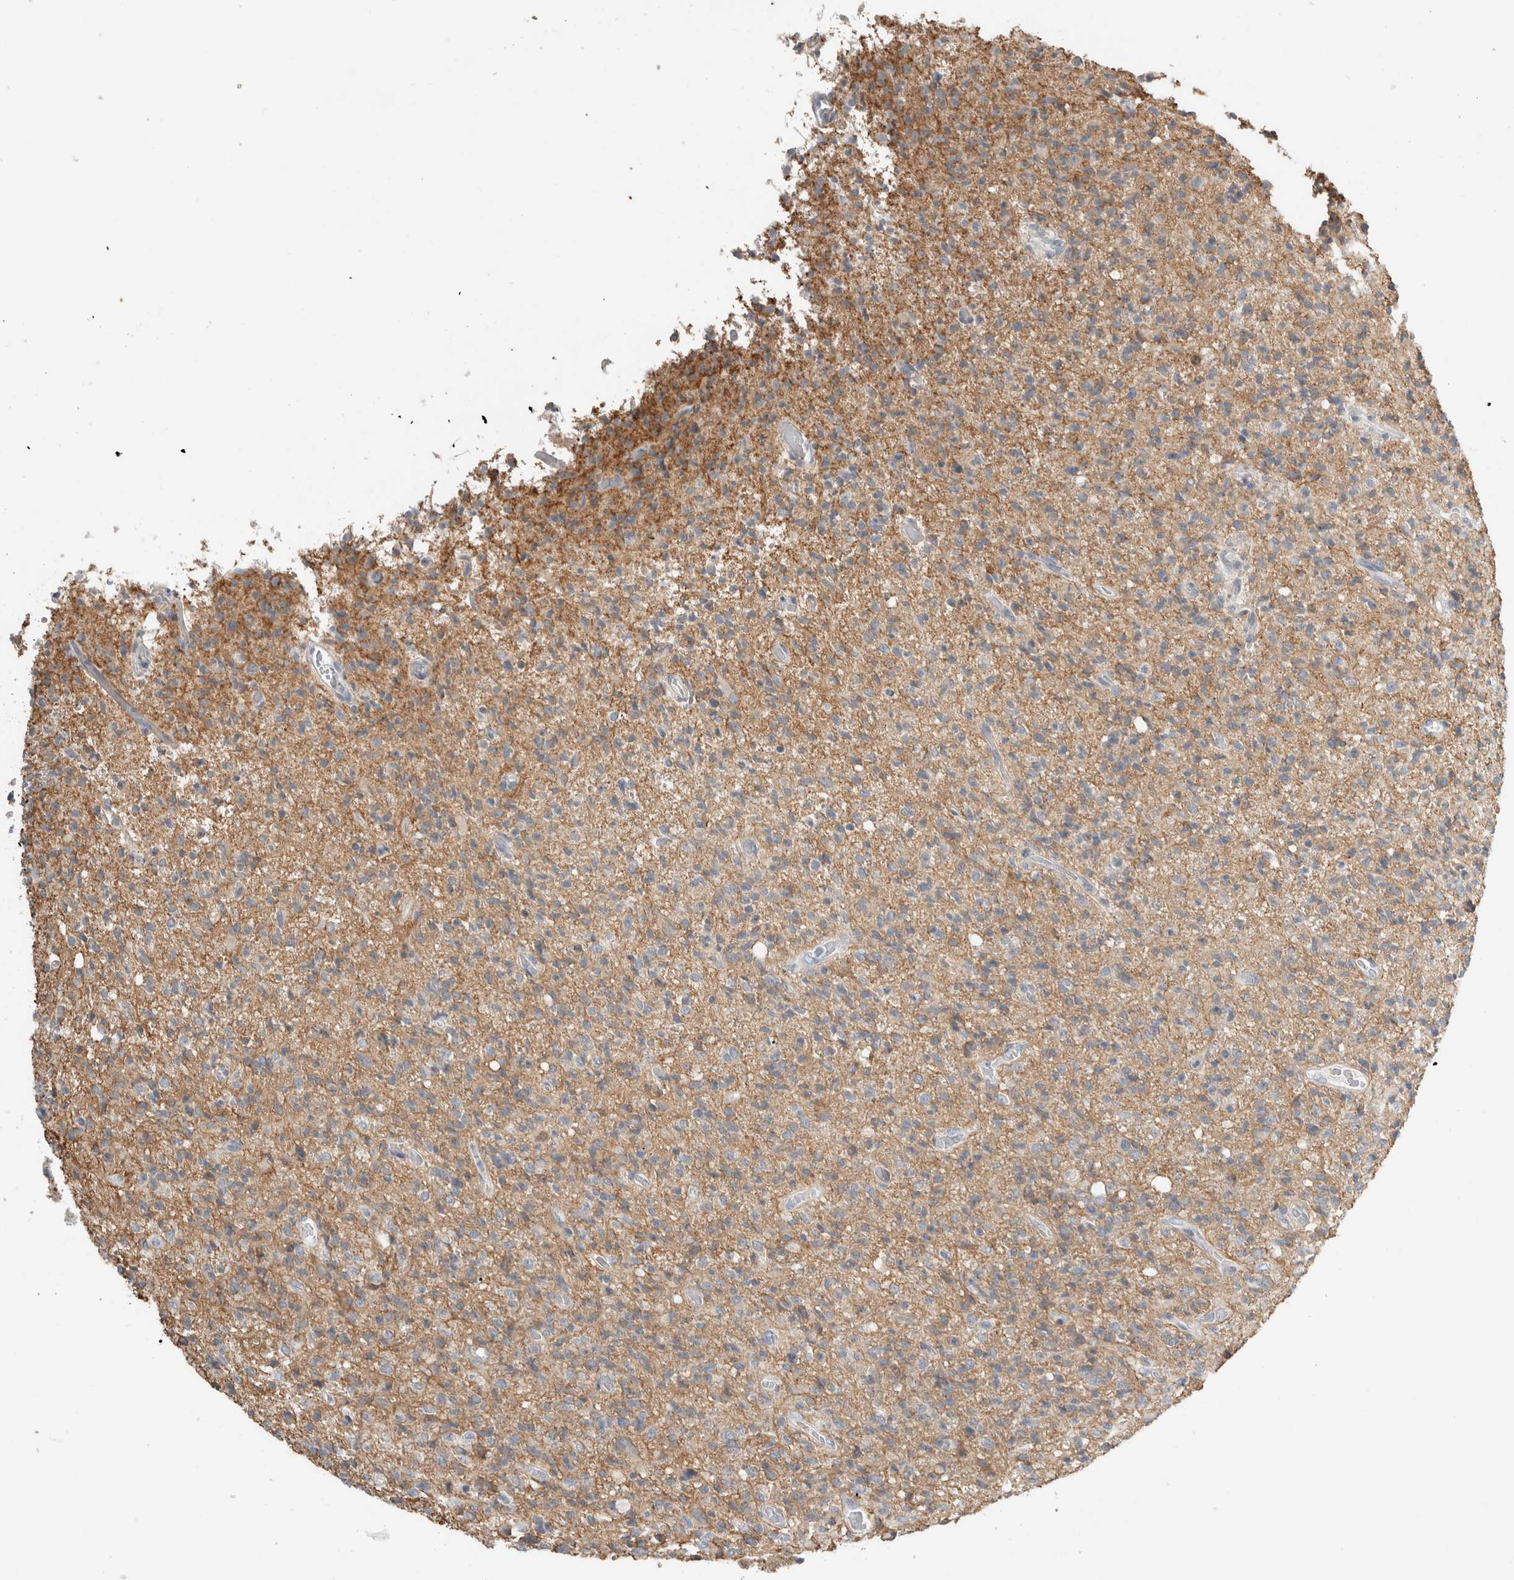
{"staining": {"intensity": "weak", "quantity": "<25%", "location": "cytoplasmic/membranous"}, "tissue": "glioma", "cell_type": "Tumor cells", "image_type": "cancer", "snomed": [{"axis": "morphology", "description": "Glioma, malignant, High grade"}, {"axis": "topography", "description": "Brain"}], "caption": "Histopathology image shows no significant protein positivity in tumor cells of glioma. Nuclei are stained in blue.", "gene": "ERCC6L2", "patient": {"sex": "female", "age": 57}}